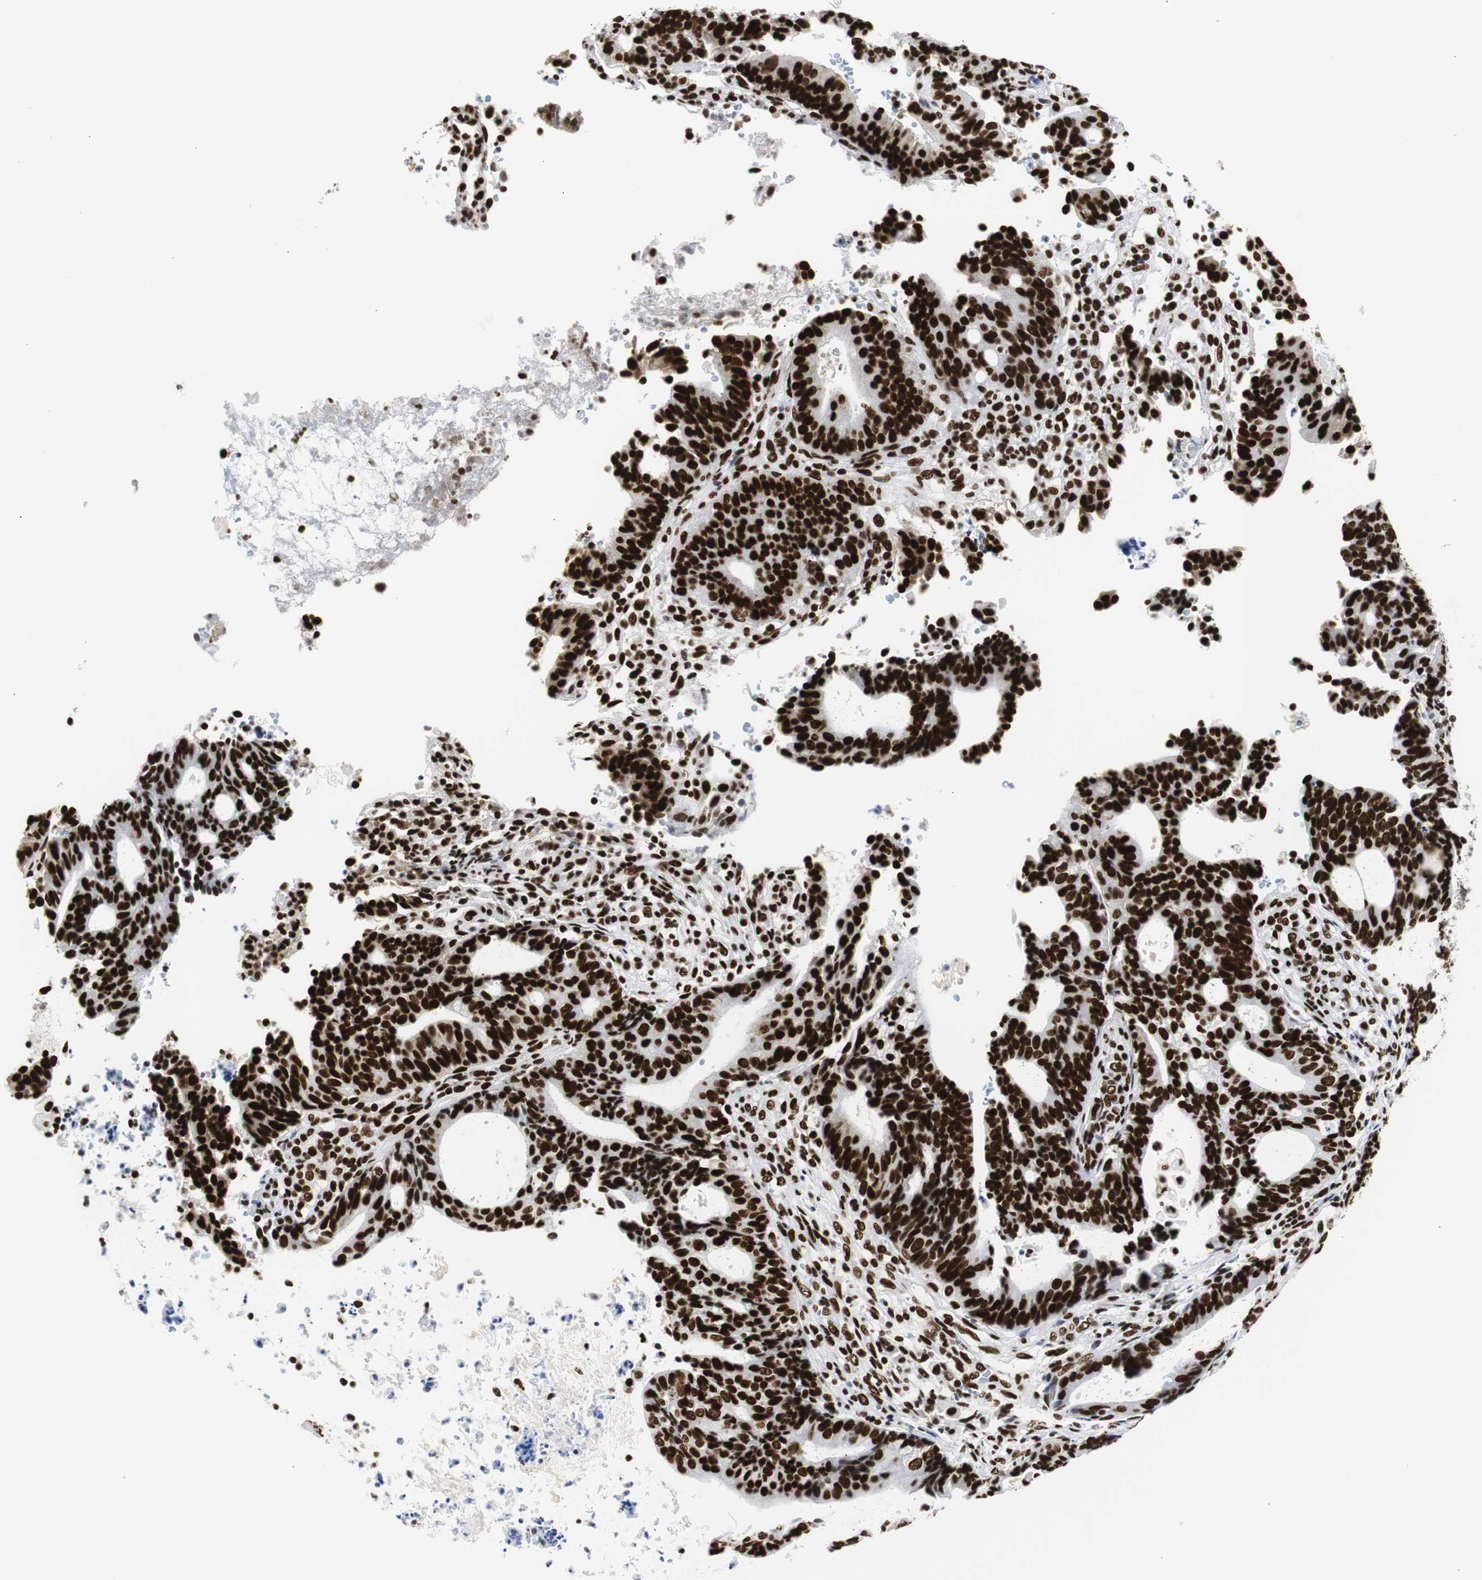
{"staining": {"intensity": "strong", "quantity": ">75%", "location": "nuclear"}, "tissue": "endometrial cancer", "cell_type": "Tumor cells", "image_type": "cancer", "snomed": [{"axis": "morphology", "description": "Adenocarcinoma, NOS"}, {"axis": "topography", "description": "Uterus"}], "caption": "Adenocarcinoma (endometrial) stained for a protein (brown) reveals strong nuclear positive expression in about >75% of tumor cells.", "gene": "HNRNPH2", "patient": {"sex": "female", "age": 83}}